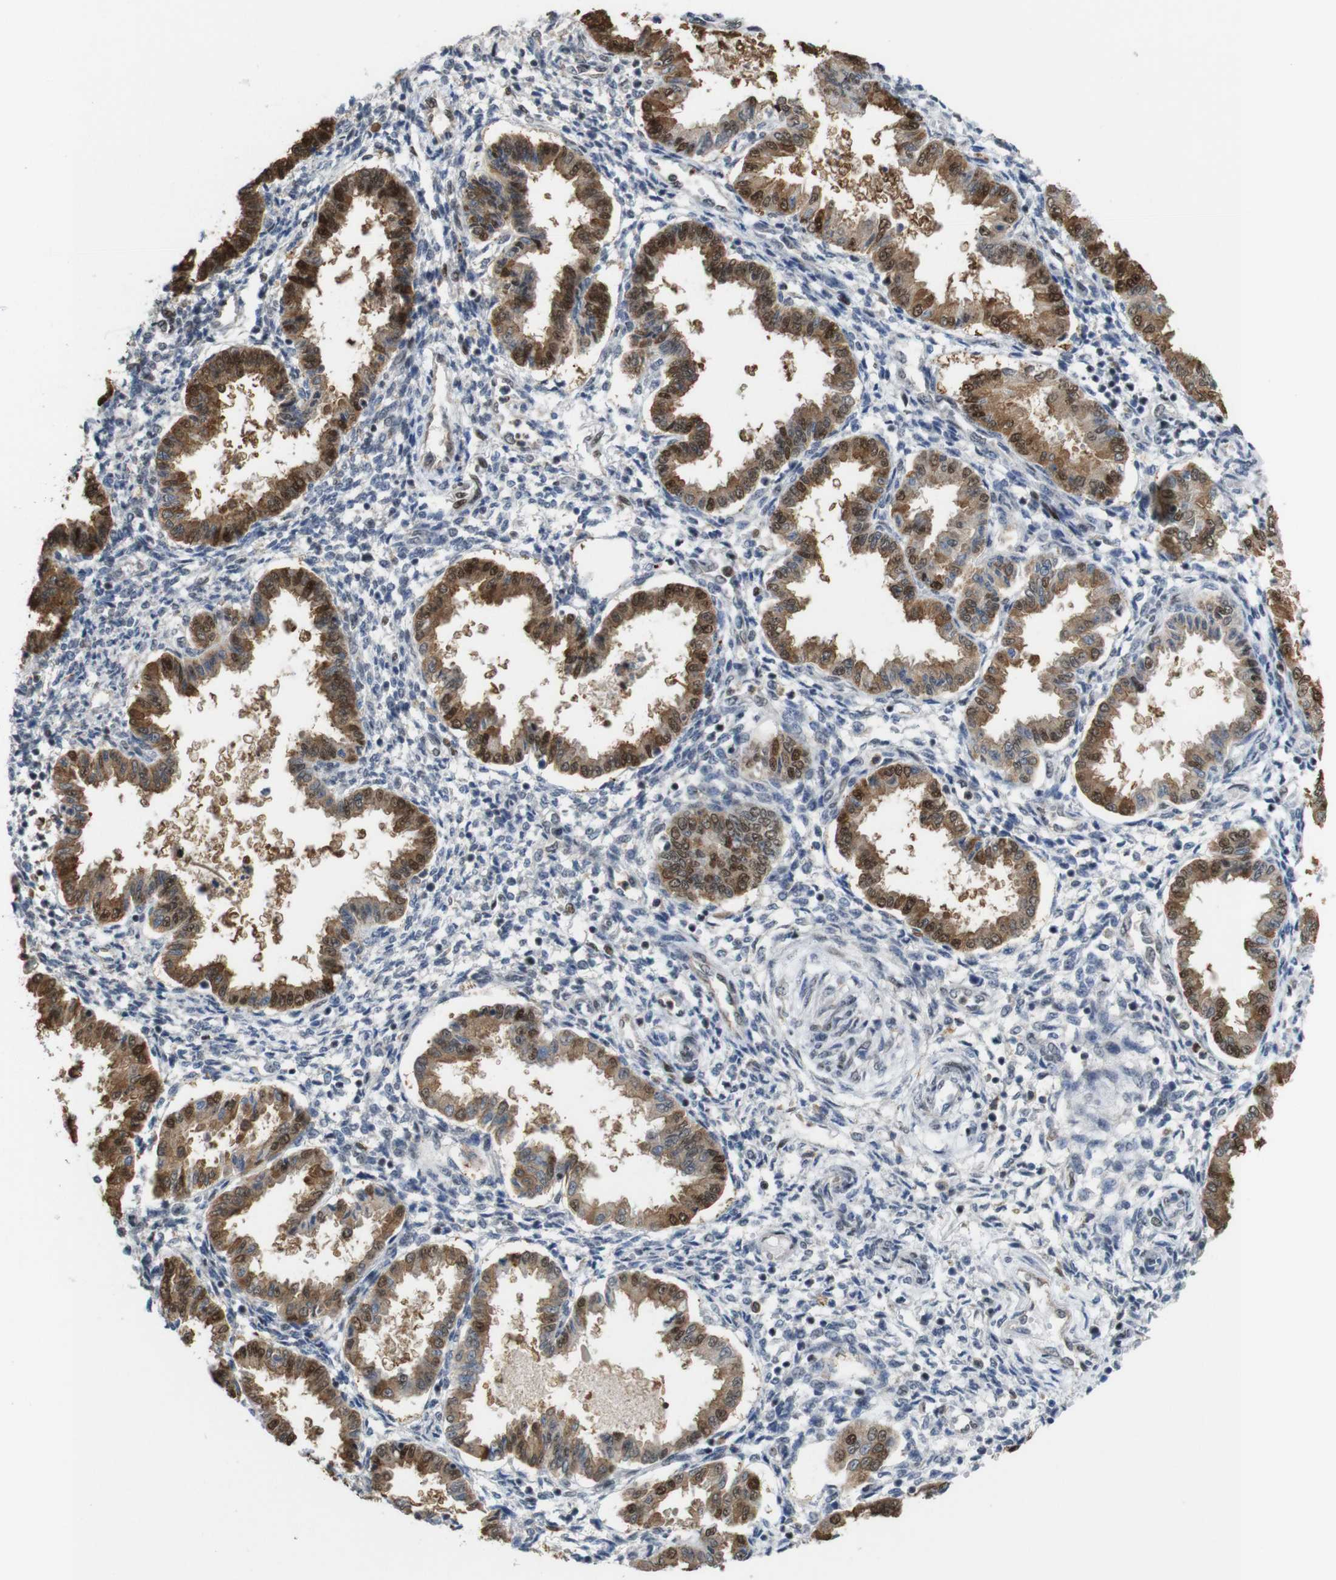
{"staining": {"intensity": "weak", "quantity": "<25%", "location": "cytoplasmic/membranous"}, "tissue": "endometrium", "cell_type": "Cells in endometrial stroma", "image_type": "normal", "snomed": [{"axis": "morphology", "description": "Normal tissue, NOS"}, {"axis": "topography", "description": "Endometrium"}], "caption": "Immunohistochemistry (IHC) of unremarkable human endometrium shows no positivity in cells in endometrial stroma. (DAB IHC, high magnification).", "gene": "PNMA8A", "patient": {"sex": "female", "age": 33}}